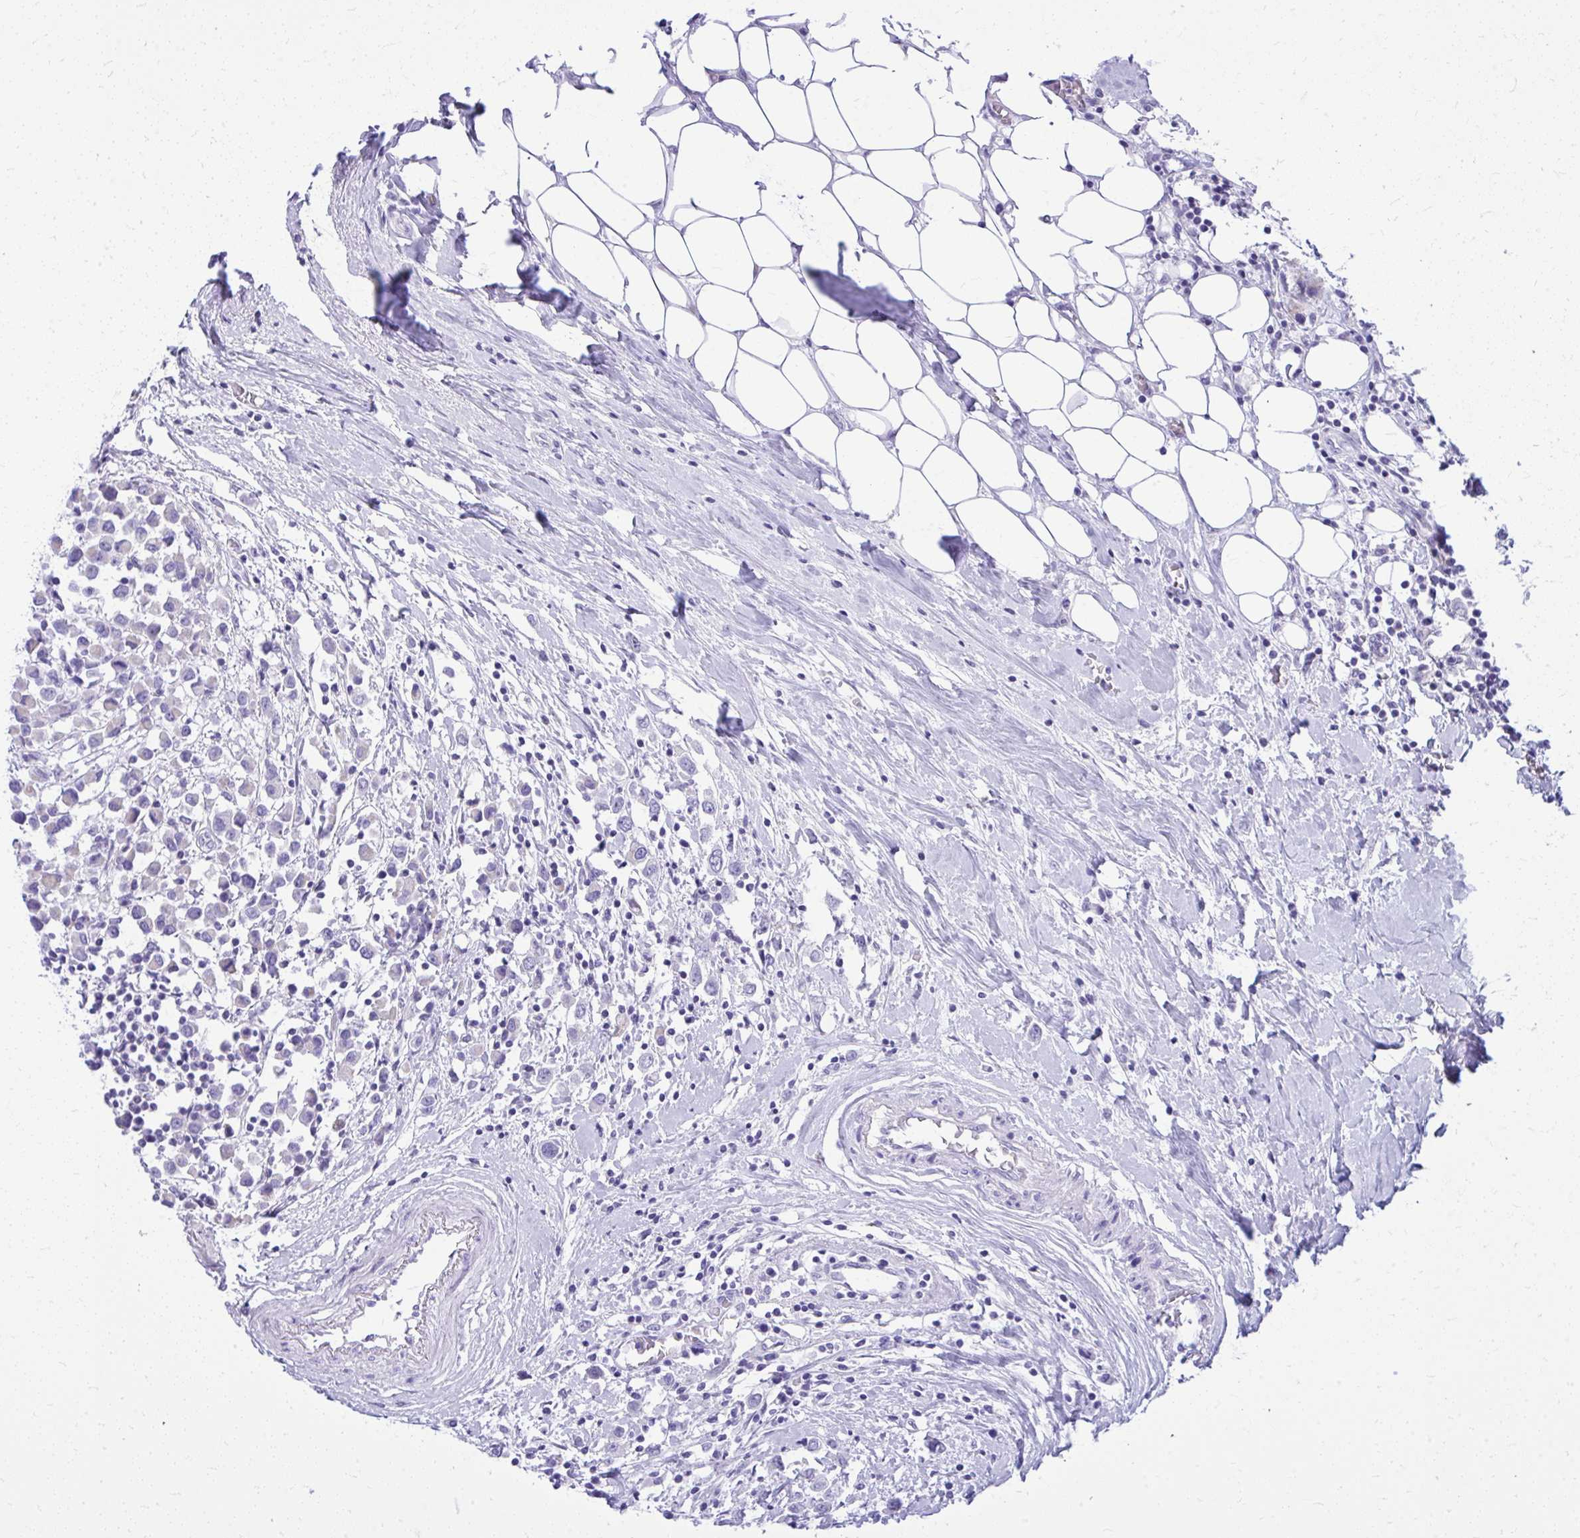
{"staining": {"intensity": "negative", "quantity": "none", "location": "none"}, "tissue": "breast cancer", "cell_type": "Tumor cells", "image_type": "cancer", "snomed": [{"axis": "morphology", "description": "Duct carcinoma"}, {"axis": "topography", "description": "Breast"}], "caption": "DAB (3,3'-diaminobenzidine) immunohistochemical staining of human intraductal carcinoma (breast) demonstrates no significant positivity in tumor cells.", "gene": "RALYL", "patient": {"sex": "female", "age": 61}}